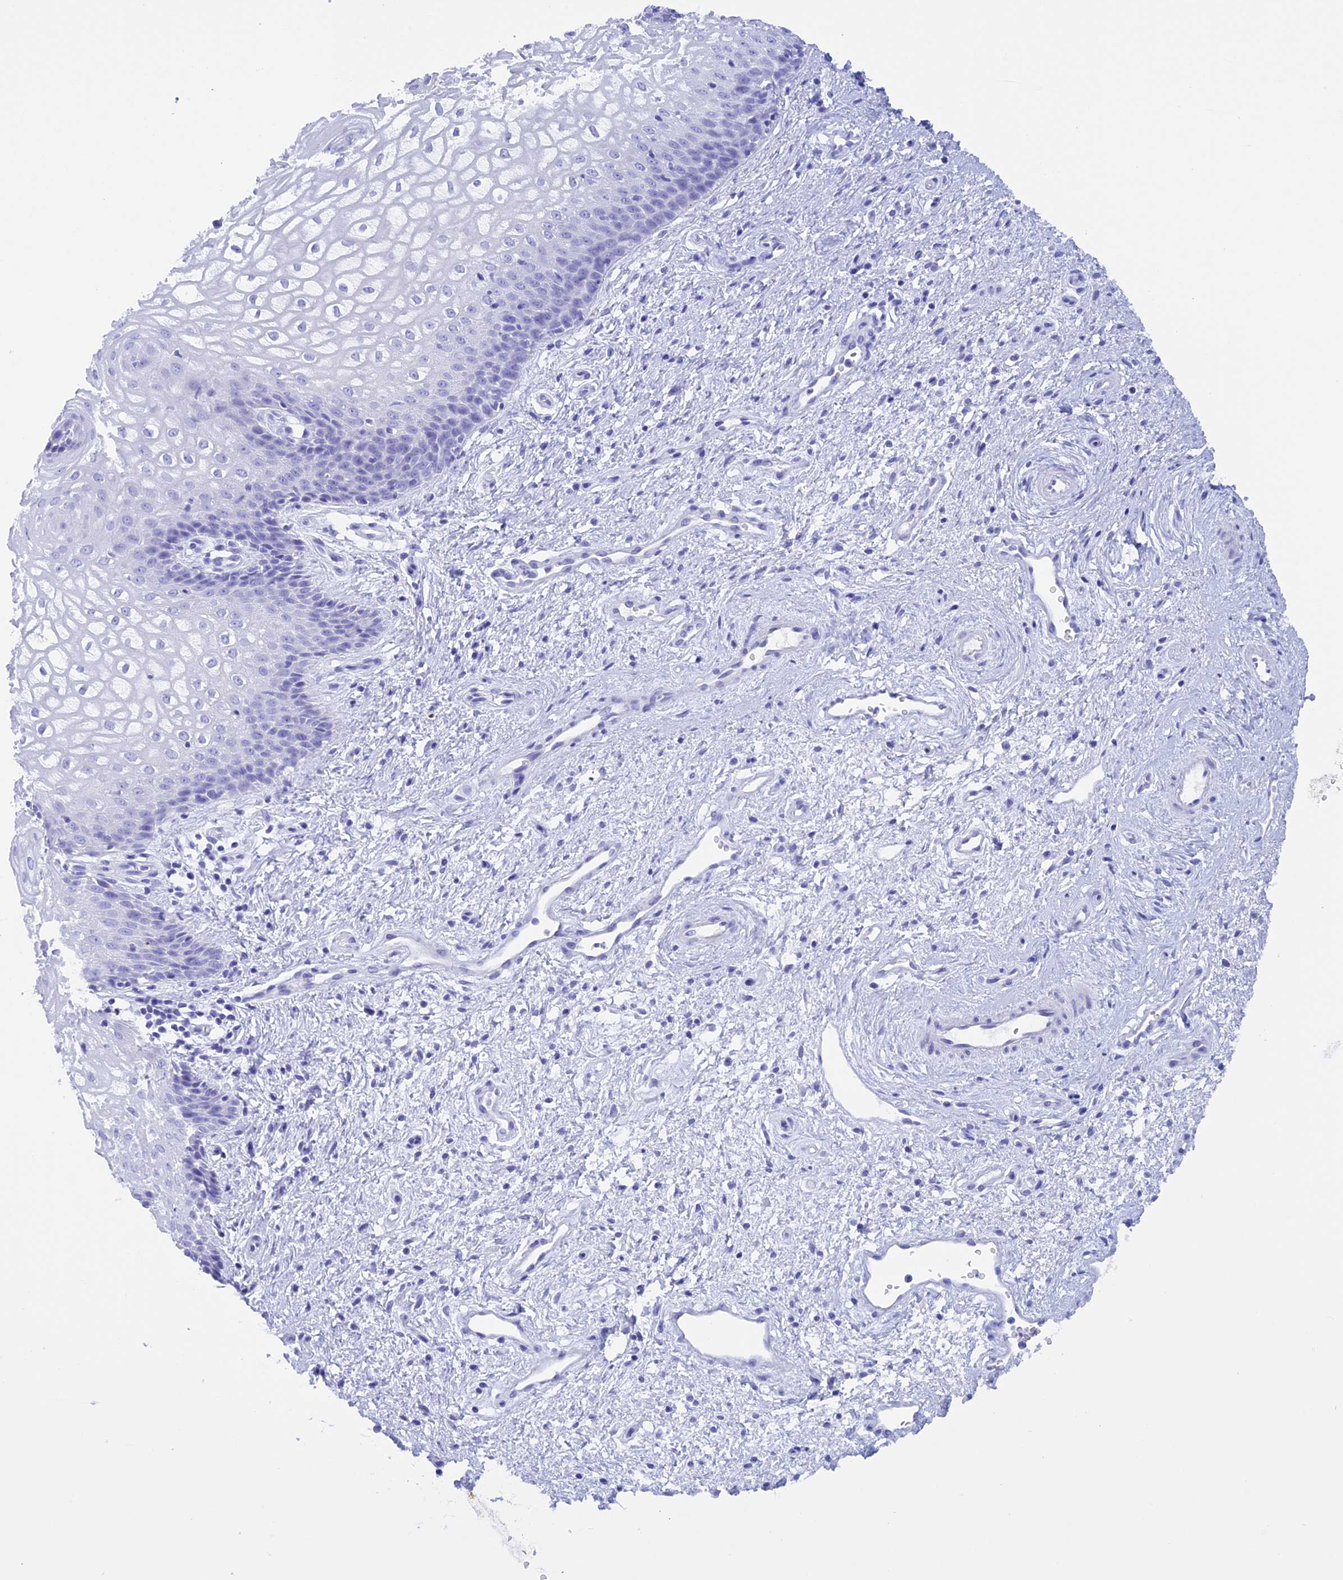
{"staining": {"intensity": "negative", "quantity": "none", "location": "none"}, "tissue": "vagina", "cell_type": "Squamous epithelial cells", "image_type": "normal", "snomed": [{"axis": "morphology", "description": "Normal tissue, NOS"}, {"axis": "topography", "description": "Vagina"}], "caption": "Immunohistochemistry photomicrograph of benign human vagina stained for a protein (brown), which shows no staining in squamous epithelial cells. (Brightfield microscopy of DAB (3,3'-diaminobenzidine) immunohistochemistry (IHC) at high magnification).", "gene": "BRI3", "patient": {"sex": "female", "age": 34}}